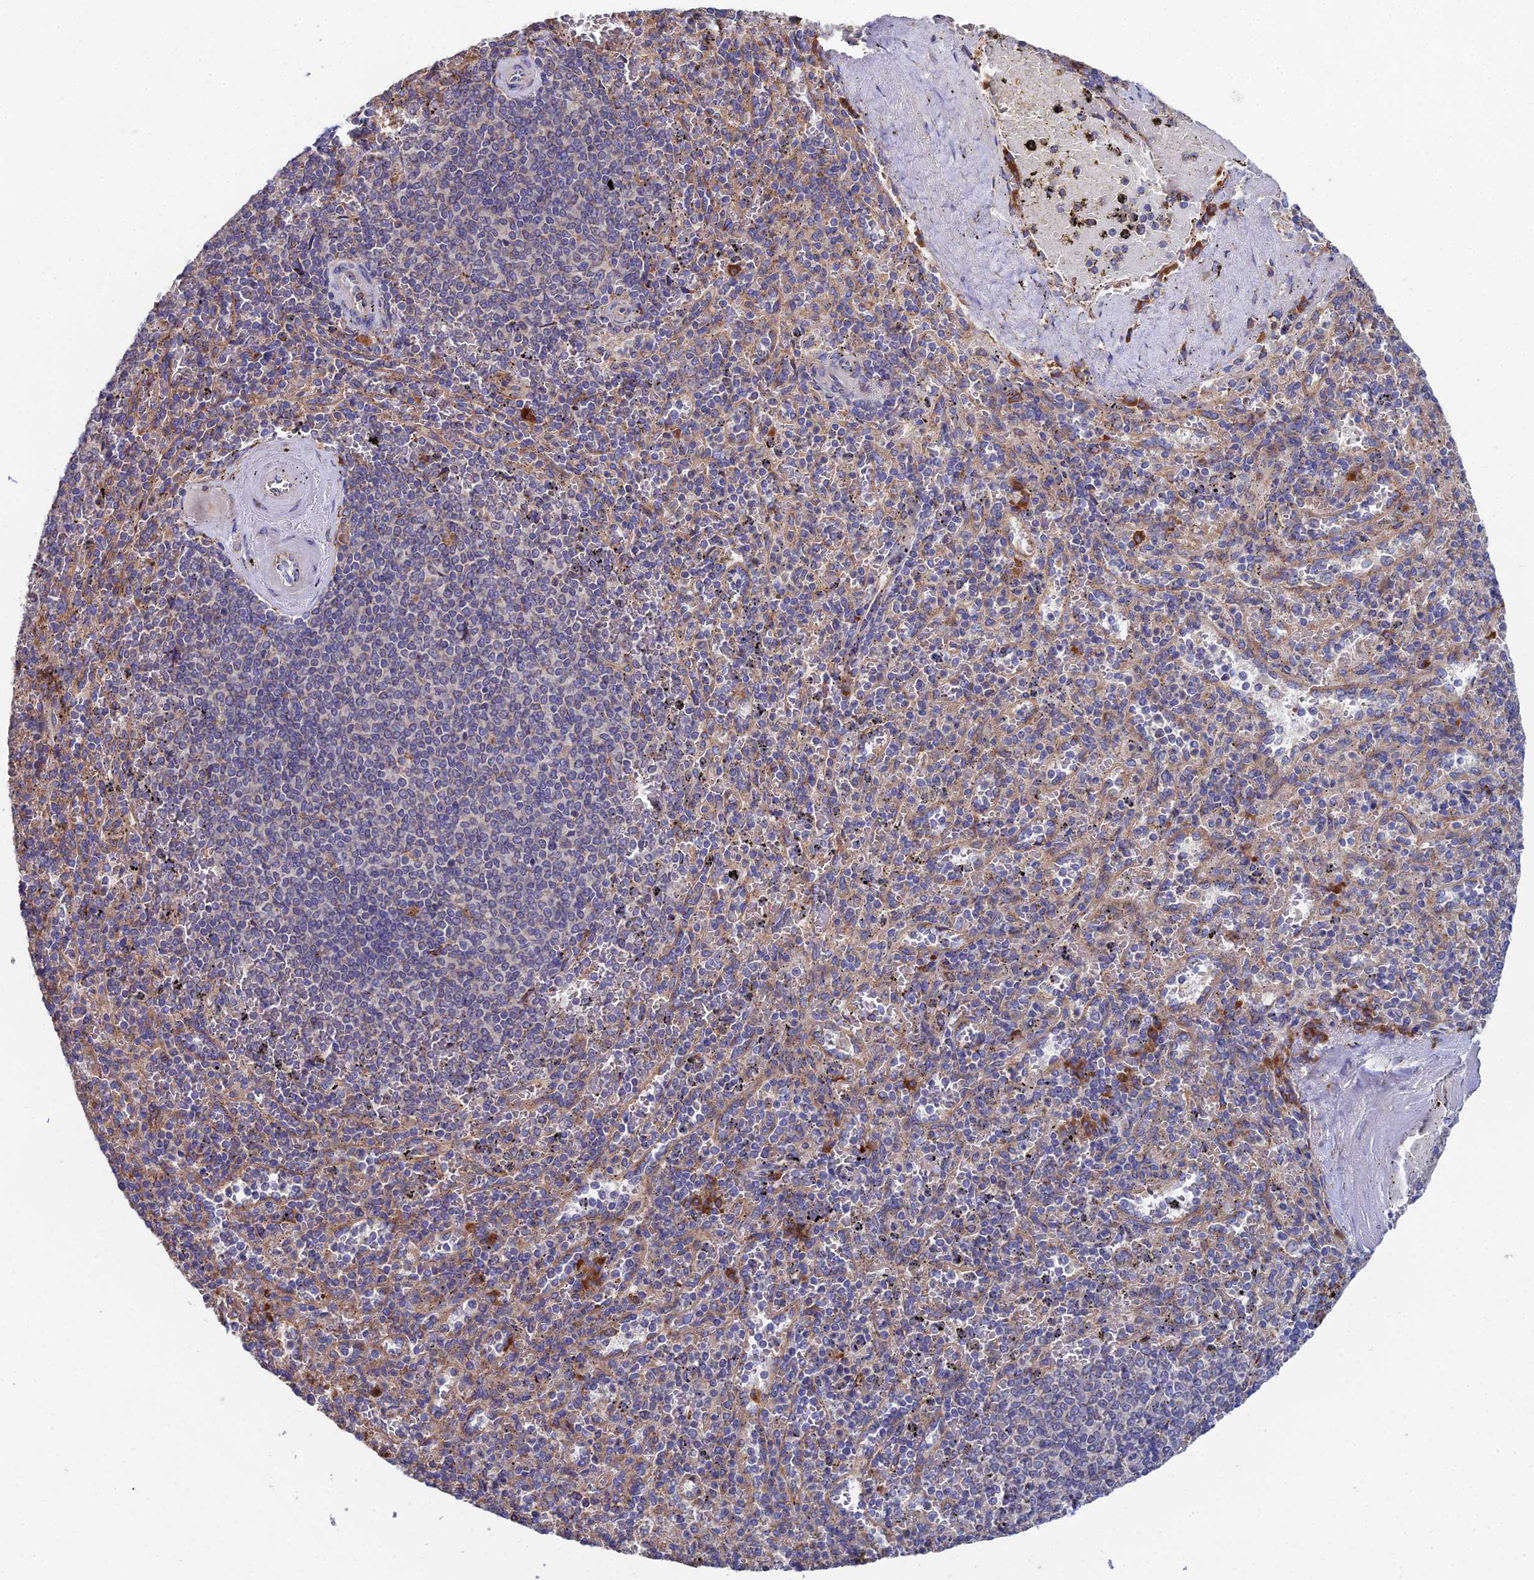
{"staining": {"intensity": "negative", "quantity": "none", "location": "none"}, "tissue": "spleen", "cell_type": "Cells in red pulp", "image_type": "normal", "snomed": [{"axis": "morphology", "description": "Normal tissue, NOS"}, {"axis": "topography", "description": "Spleen"}], "caption": "Protein analysis of benign spleen displays no significant positivity in cells in red pulp. (Immunohistochemistry (ihc), brightfield microscopy, high magnification).", "gene": "CLCN3", "patient": {"sex": "male", "age": 82}}